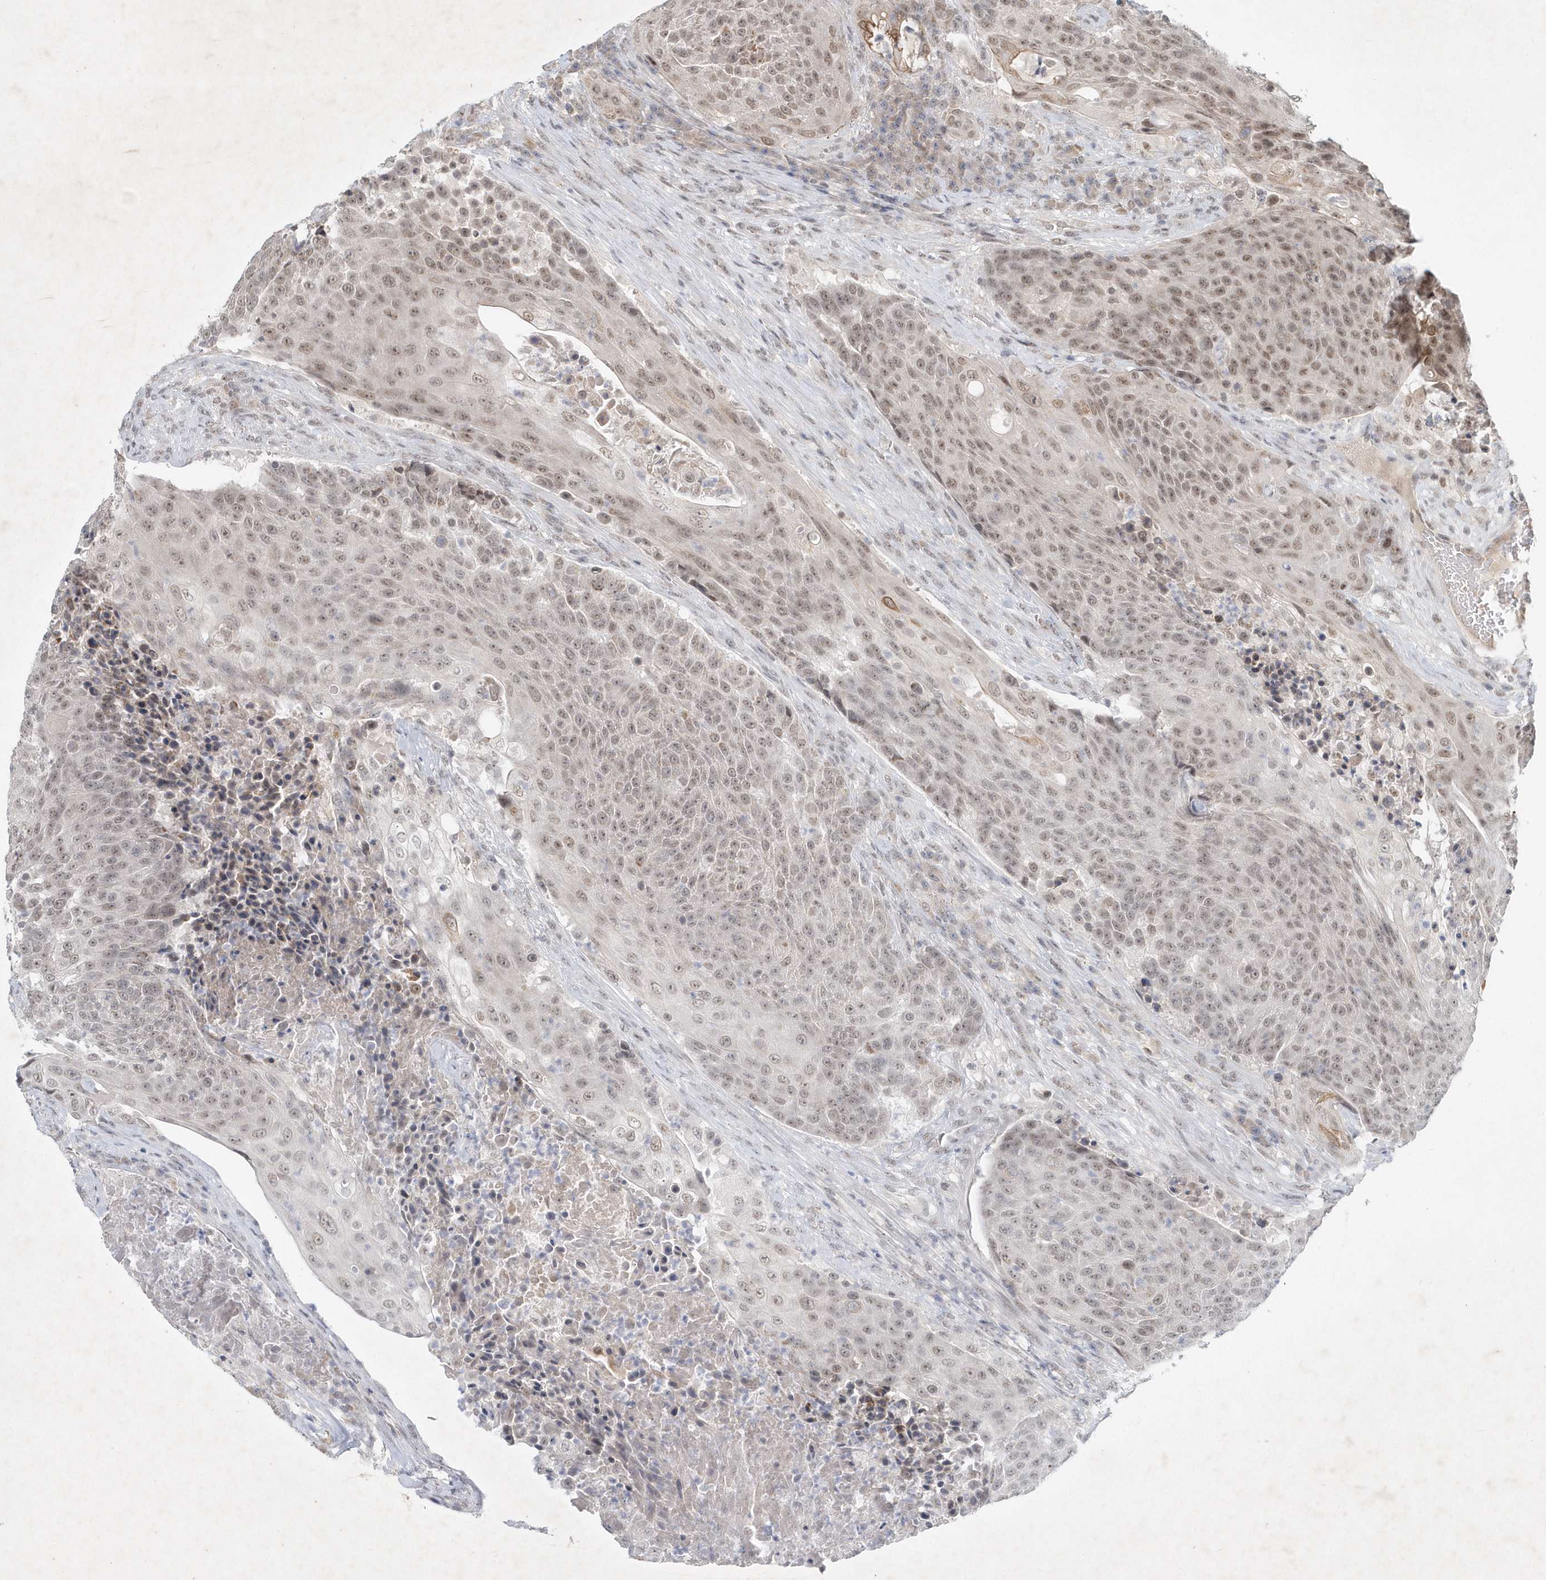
{"staining": {"intensity": "weak", "quantity": "25%-75%", "location": "nuclear"}, "tissue": "urothelial cancer", "cell_type": "Tumor cells", "image_type": "cancer", "snomed": [{"axis": "morphology", "description": "Urothelial carcinoma, High grade"}, {"axis": "topography", "description": "Urinary bladder"}], "caption": "Immunohistochemistry of urothelial carcinoma (high-grade) shows low levels of weak nuclear expression in about 25%-75% of tumor cells.", "gene": "ZBTB9", "patient": {"sex": "female", "age": 63}}